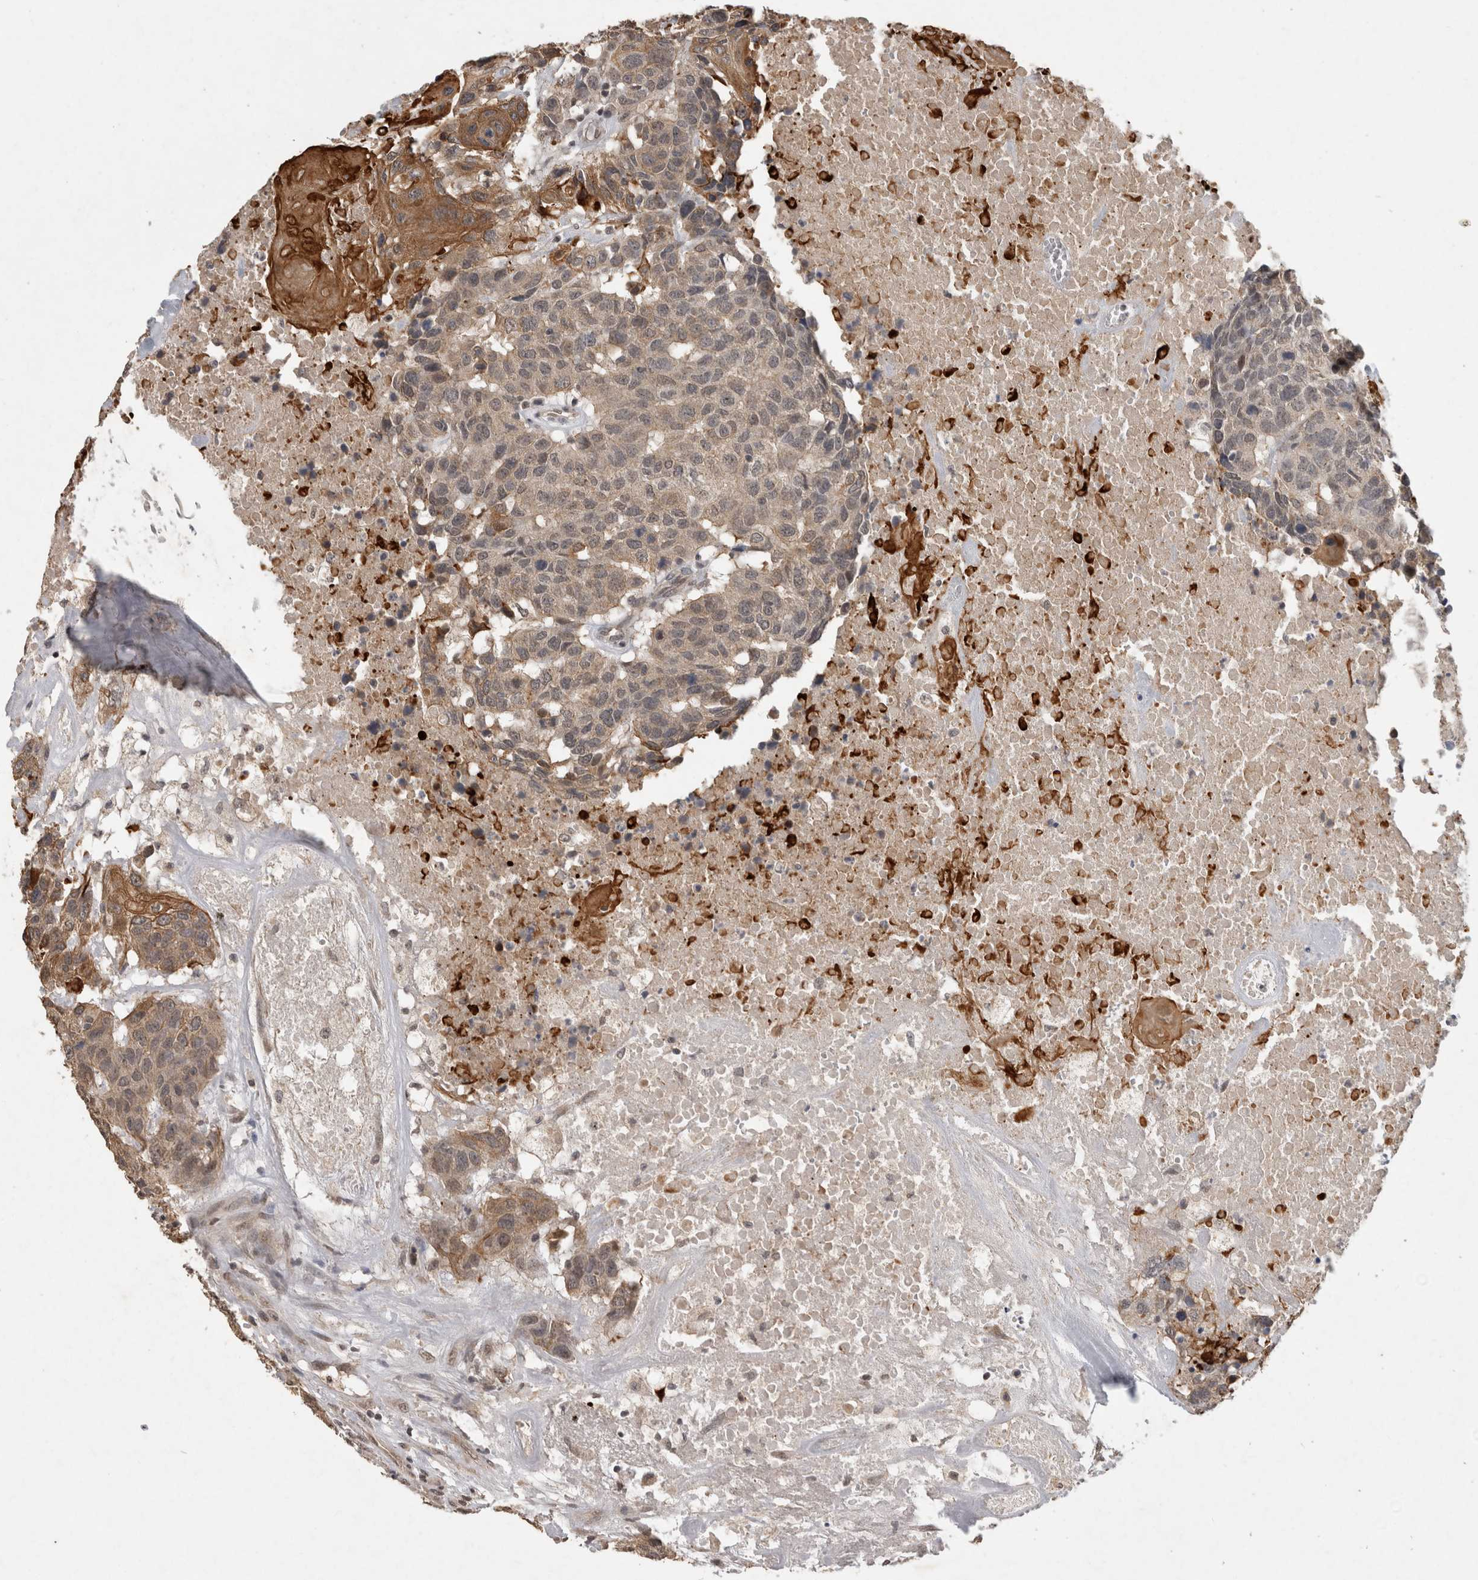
{"staining": {"intensity": "weak", "quantity": "25%-75%", "location": "cytoplasmic/membranous"}, "tissue": "head and neck cancer", "cell_type": "Tumor cells", "image_type": "cancer", "snomed": [{"axis": "morphology", "description": "Squamous cell carcinoma, NOS"}, {"axis": "topography", "description": "Head-Neck"}], "caption": "Protein positivity by immunohistochemistry reveals weak cytoplasmic/membranous positivity in approximately 25%-75% of tumor cells in squamous cell carcinoma (head and neck).", "gene": "RHPN1", "patient": {"sex": "male", "age": 66}}